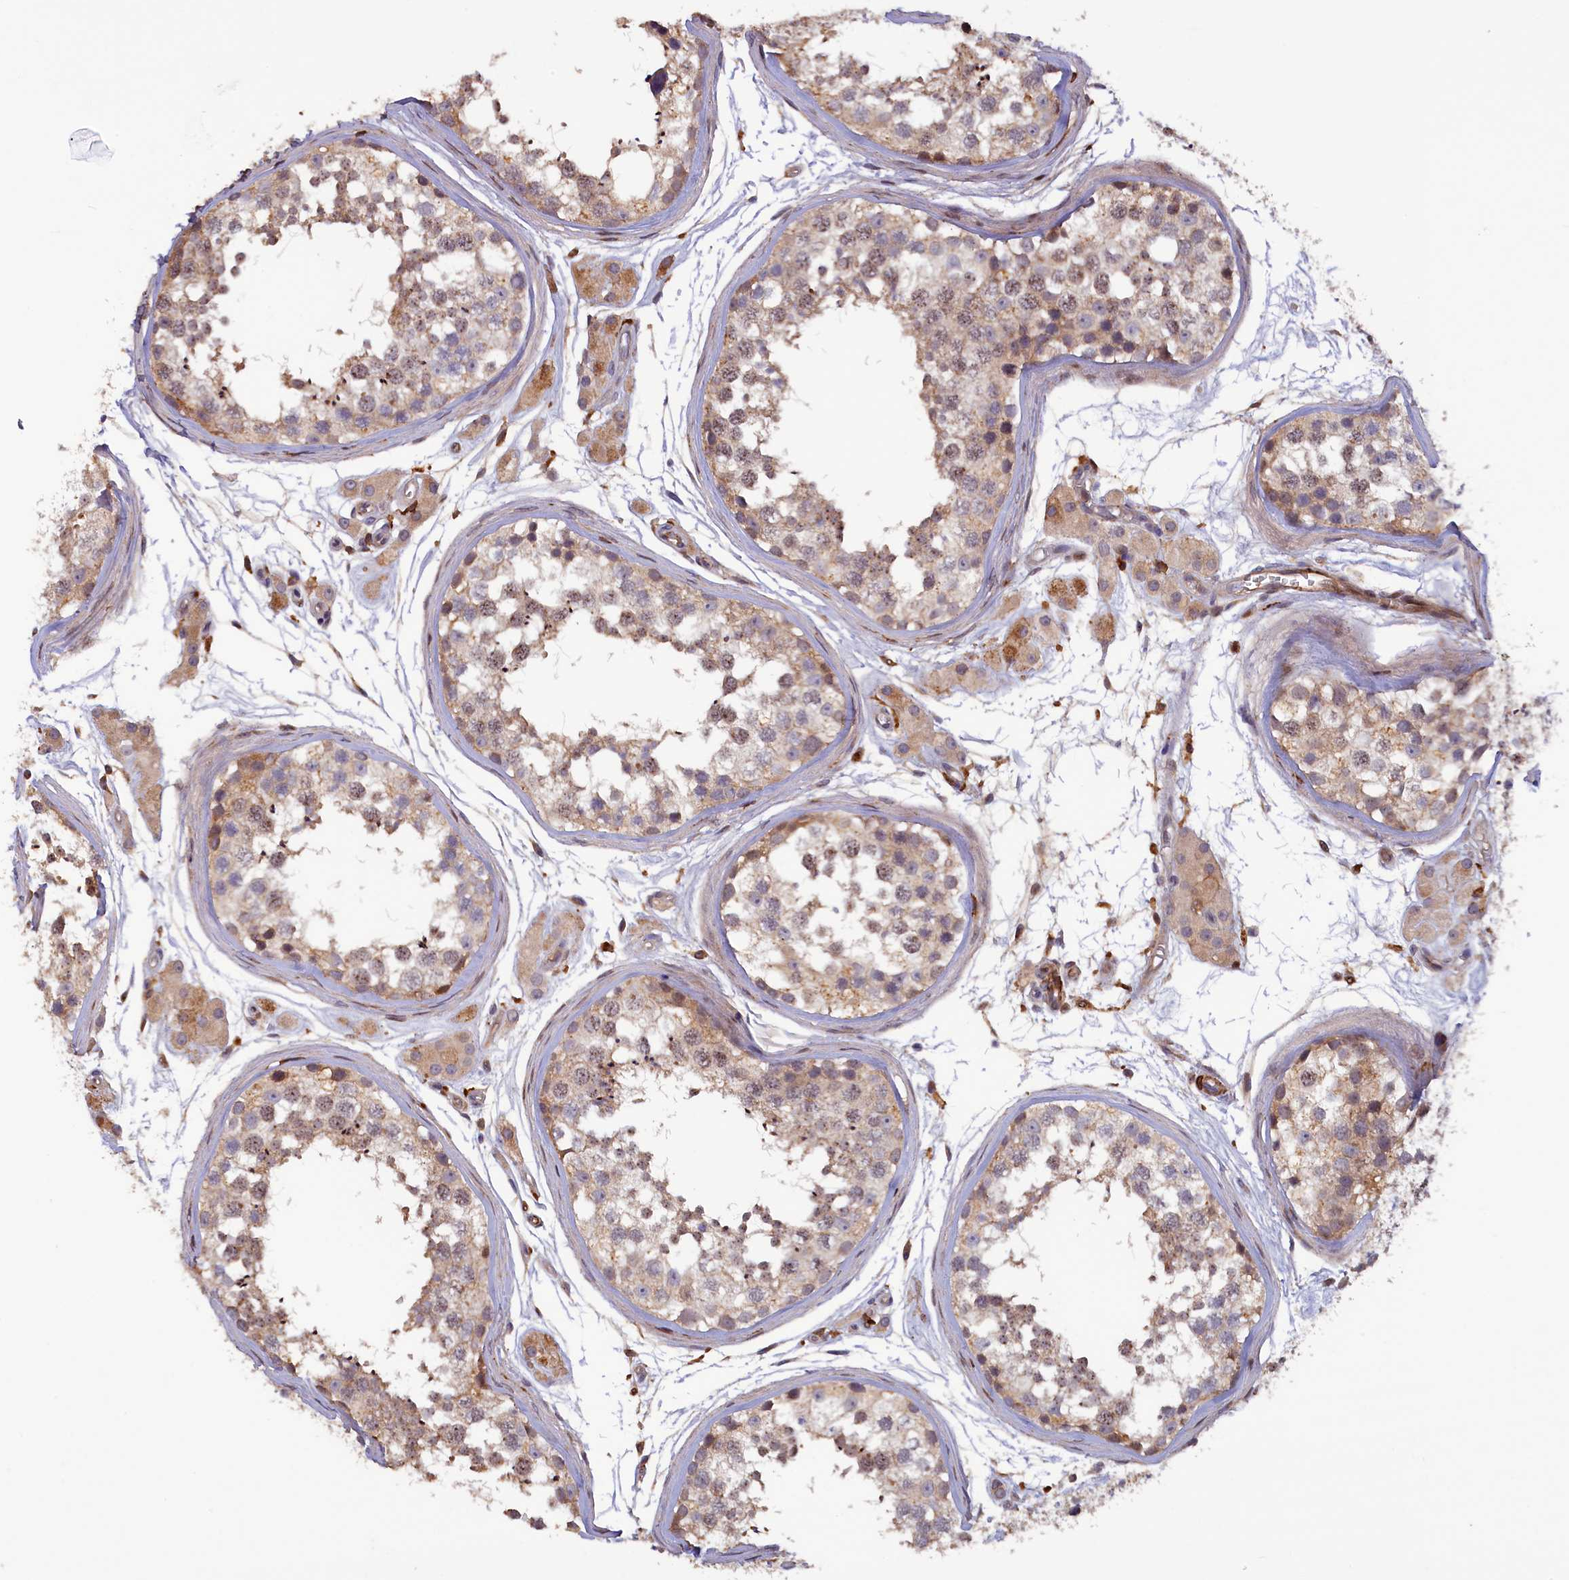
{"staining": {"intensity": "moderate", "quantity": "<25%", "location": "cytoplasmic/membranous,nuclear"}, "tissue": "testis", "cell_type": "Cells in seminiferous ducts", "image_type": "normal", "snomed": [{"axis": "morphology", "description": "Normal tissue, NOS"}, {"axis": "topography", "description": "Testis"}], "caption": "A micrograph of testis stained for a protein displays moderate cytoplasmic/membranous,nuclear brown staining in cells in seminiferous ducts.", "gene": "FERMT1", "patient": {"sex": "male", "age": 56}}